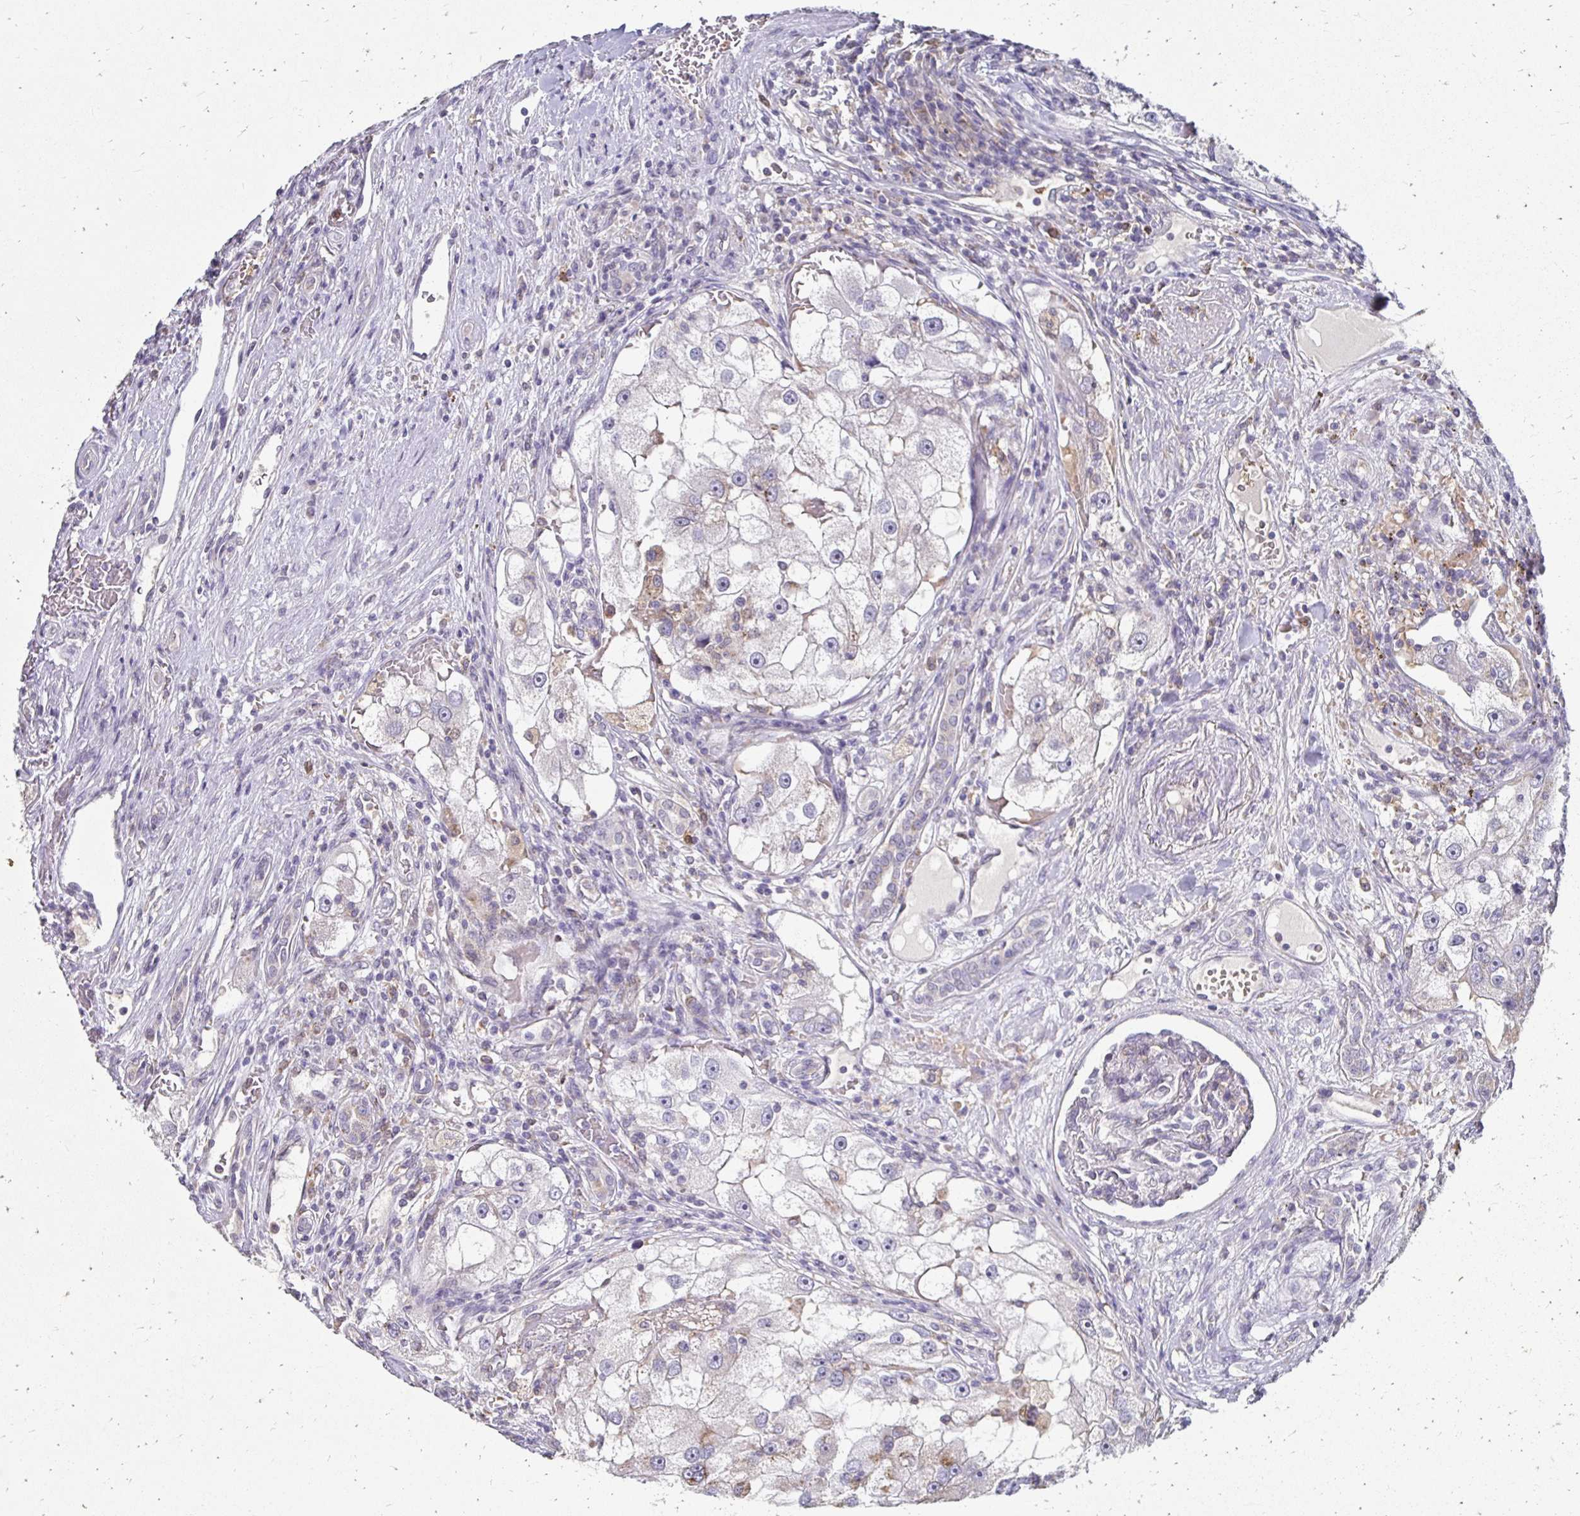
{"staining": {"intensity": "negative", "quantity": "none", "location": "none"}, "tissue": "renal cancer", "cell_type": "Tumor cells", "image_type": "cancer", "snomed": [{"axis": "morphology", "description": "Adenocarcinoma, NOS"}, {"axis": "topography", "description": "Kidney"}], "caption": "Immunohistochemistry (IHC) of renal cancer (adenocarcinoma) exhibits no expression in tumor cells.", "gene": "GK2", "patient": {"sex": "male", "age": 63}}